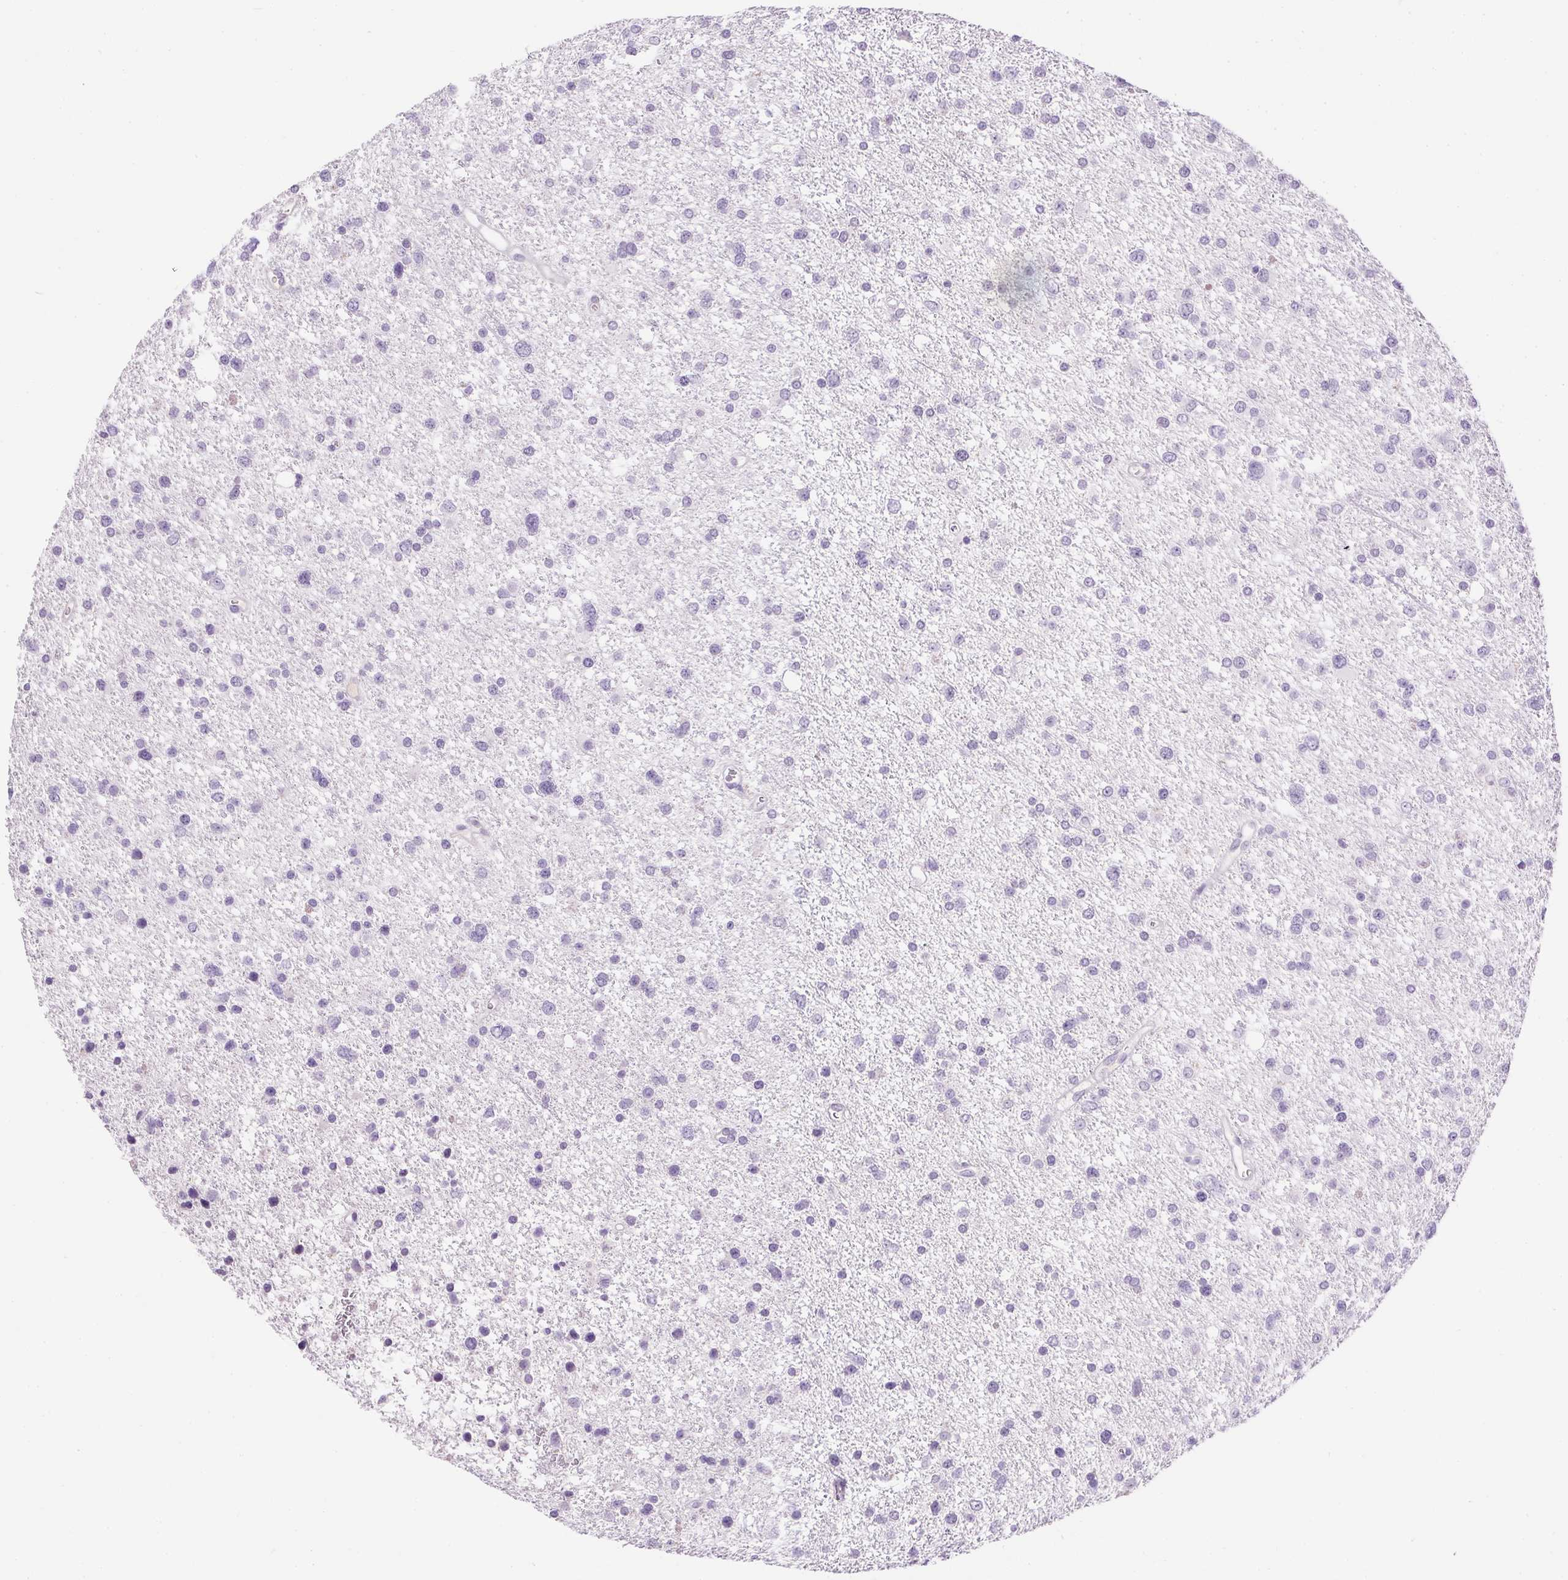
{"staining": {"intensity": "negative", "quantity": "none", "location": "none"}, "tissue": "glioma", "cell_type": "Tumor cells", "image_type": "cancer", "snomed": [{"axis": "morphology", "description": "Glioma, malignant, Low grade"}, {"axis": "topography", "description": "Brain"}], "caption": "Immunohistochemistry micrograph of neoplastic tissue: malignant glioma (low-grade) stained with DAB shows no significant protein positivity in tumor cells. (Brightfield microscopy of DAB immunohistochemistry (IHC) at high magnification).", "gene": "ORM1", "patient": {"sex": "female", "age": 55}}